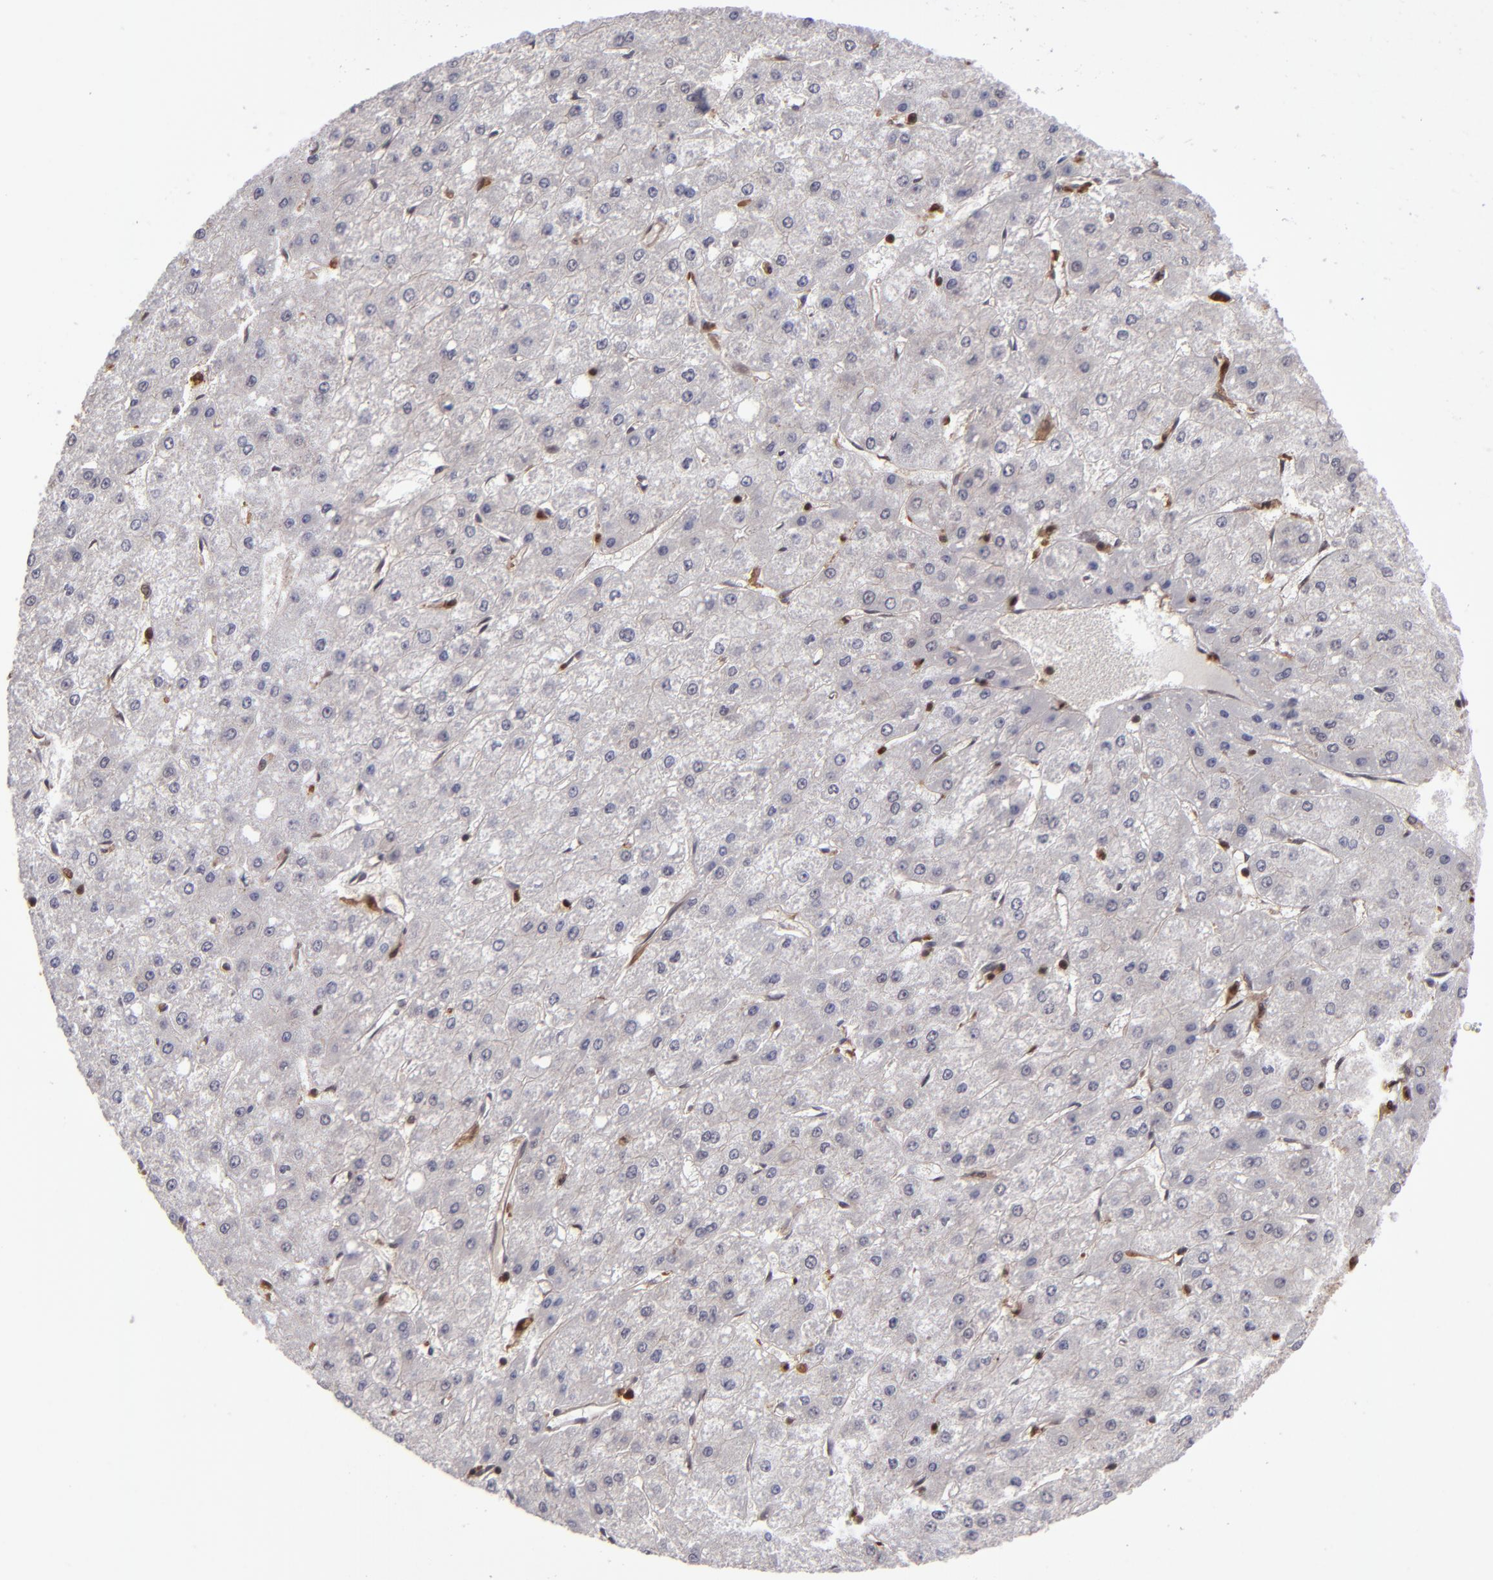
{"staining": {"intensity": "weak", "quantity": ">75%", "location": "cytoplasmic/membranous"}, "tissue": "liver cancer", "cell_type": "Tumor cells", "image_type": "cancer", "snomed": [{"axis": "morphology", "description": "Carcinoma, Hepatocellular, NOS"}, {"axis": "topography", "description": "Liver"}], "caption": "Liver hepatocellular carcinoma was stained to show a protein in brown. There is low levels of weak cytoplasmic/membranous staining in approximately >75% of tumor cells.", "gene": "GRB2", "patient": {"sex": "female", "age": 52}}